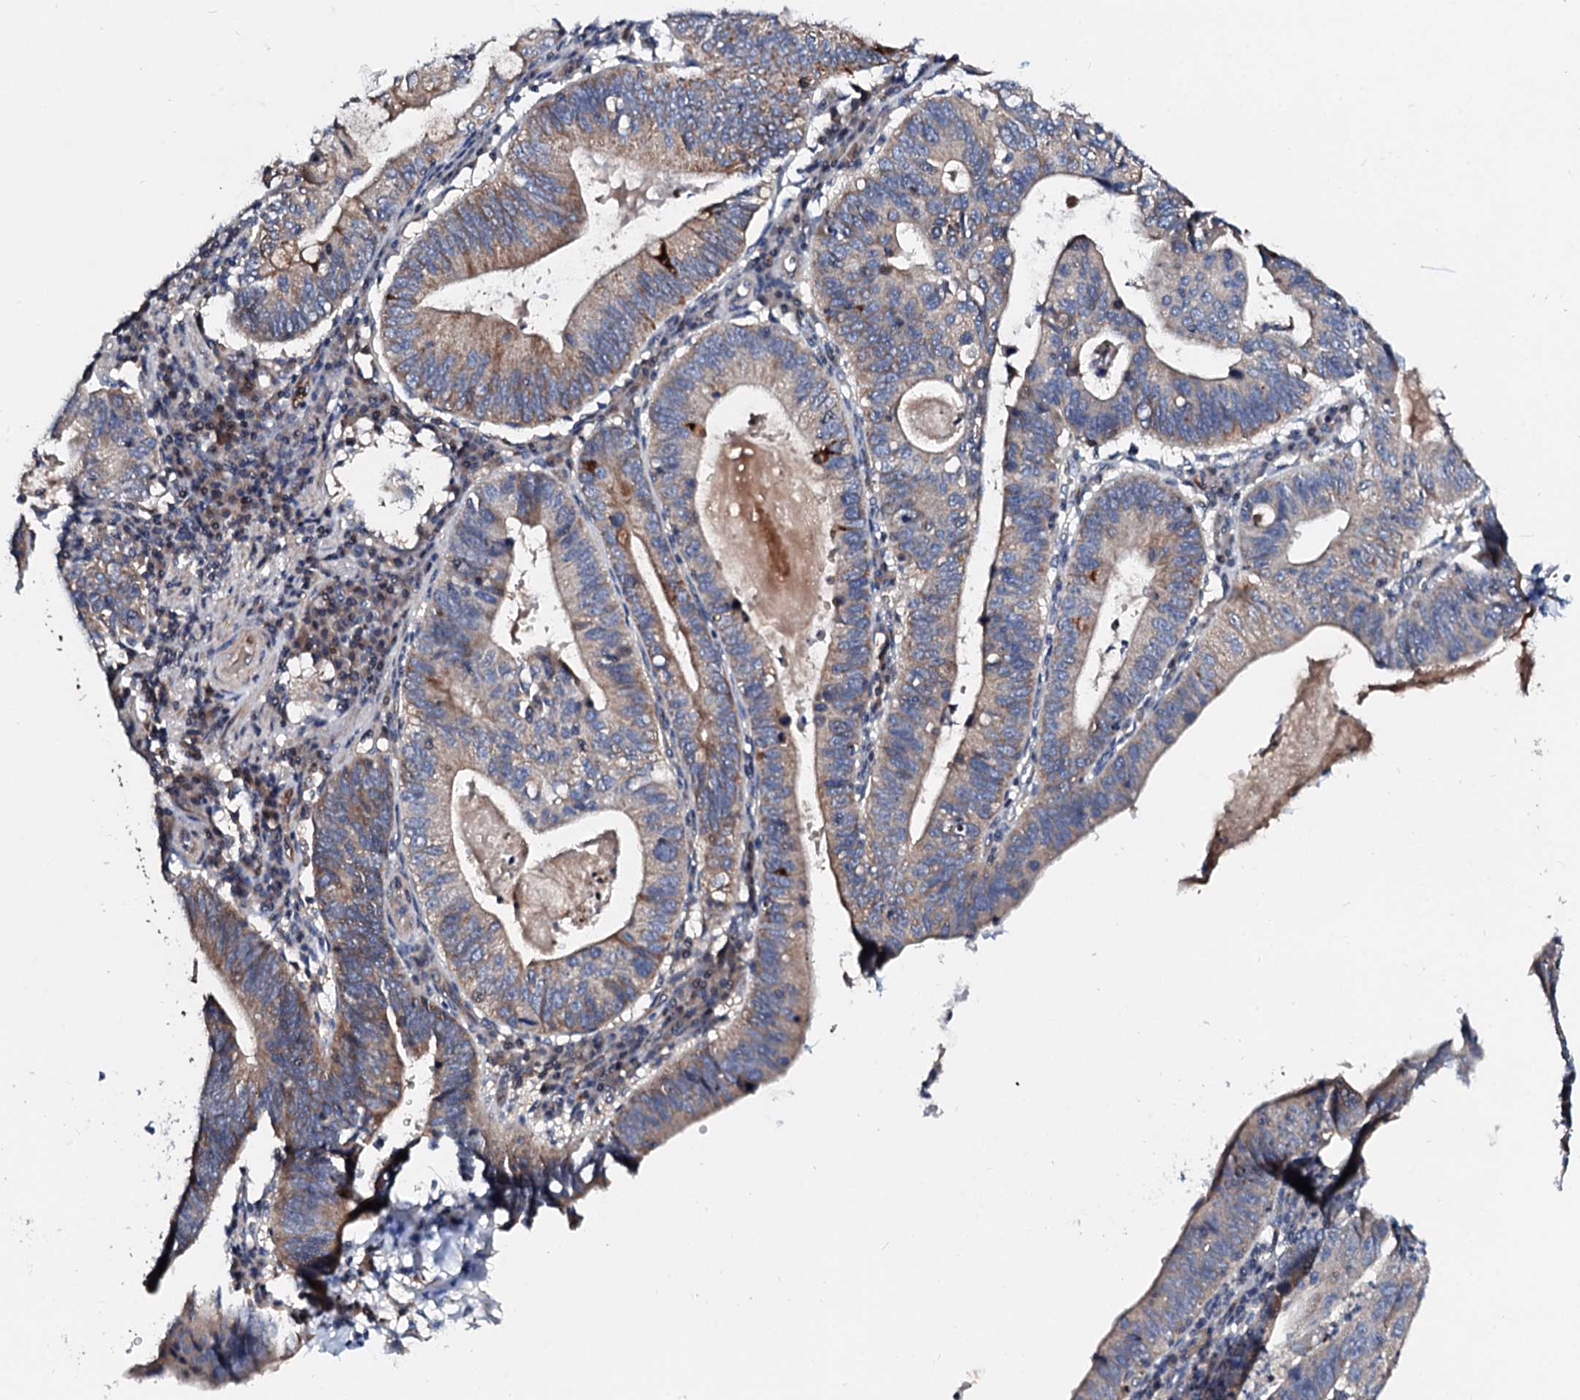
{"staining": {"intensity": "moderate", "quantity": "25%-75%", "location": "cytoplasmic/membranous"}, "tissue": "stomach cancer", "cell_type": "Tumor cells", "image_type": "cancer", "snomed": [{"axis": "morphology", "description": "Adenocarcinoma, NOS"}, {"axis": "topography", "description": "Stomach"}], "caption": "This micrograph exhibits immunohistochemistry staining of stomach cancer (adenocarcinoma), with medium moderate cytoplasmic/membranous expression in approximately 25%-75% of tumor cells.", "gene": "FIBIN", "patient": {"sex": "male", "age": 59}}